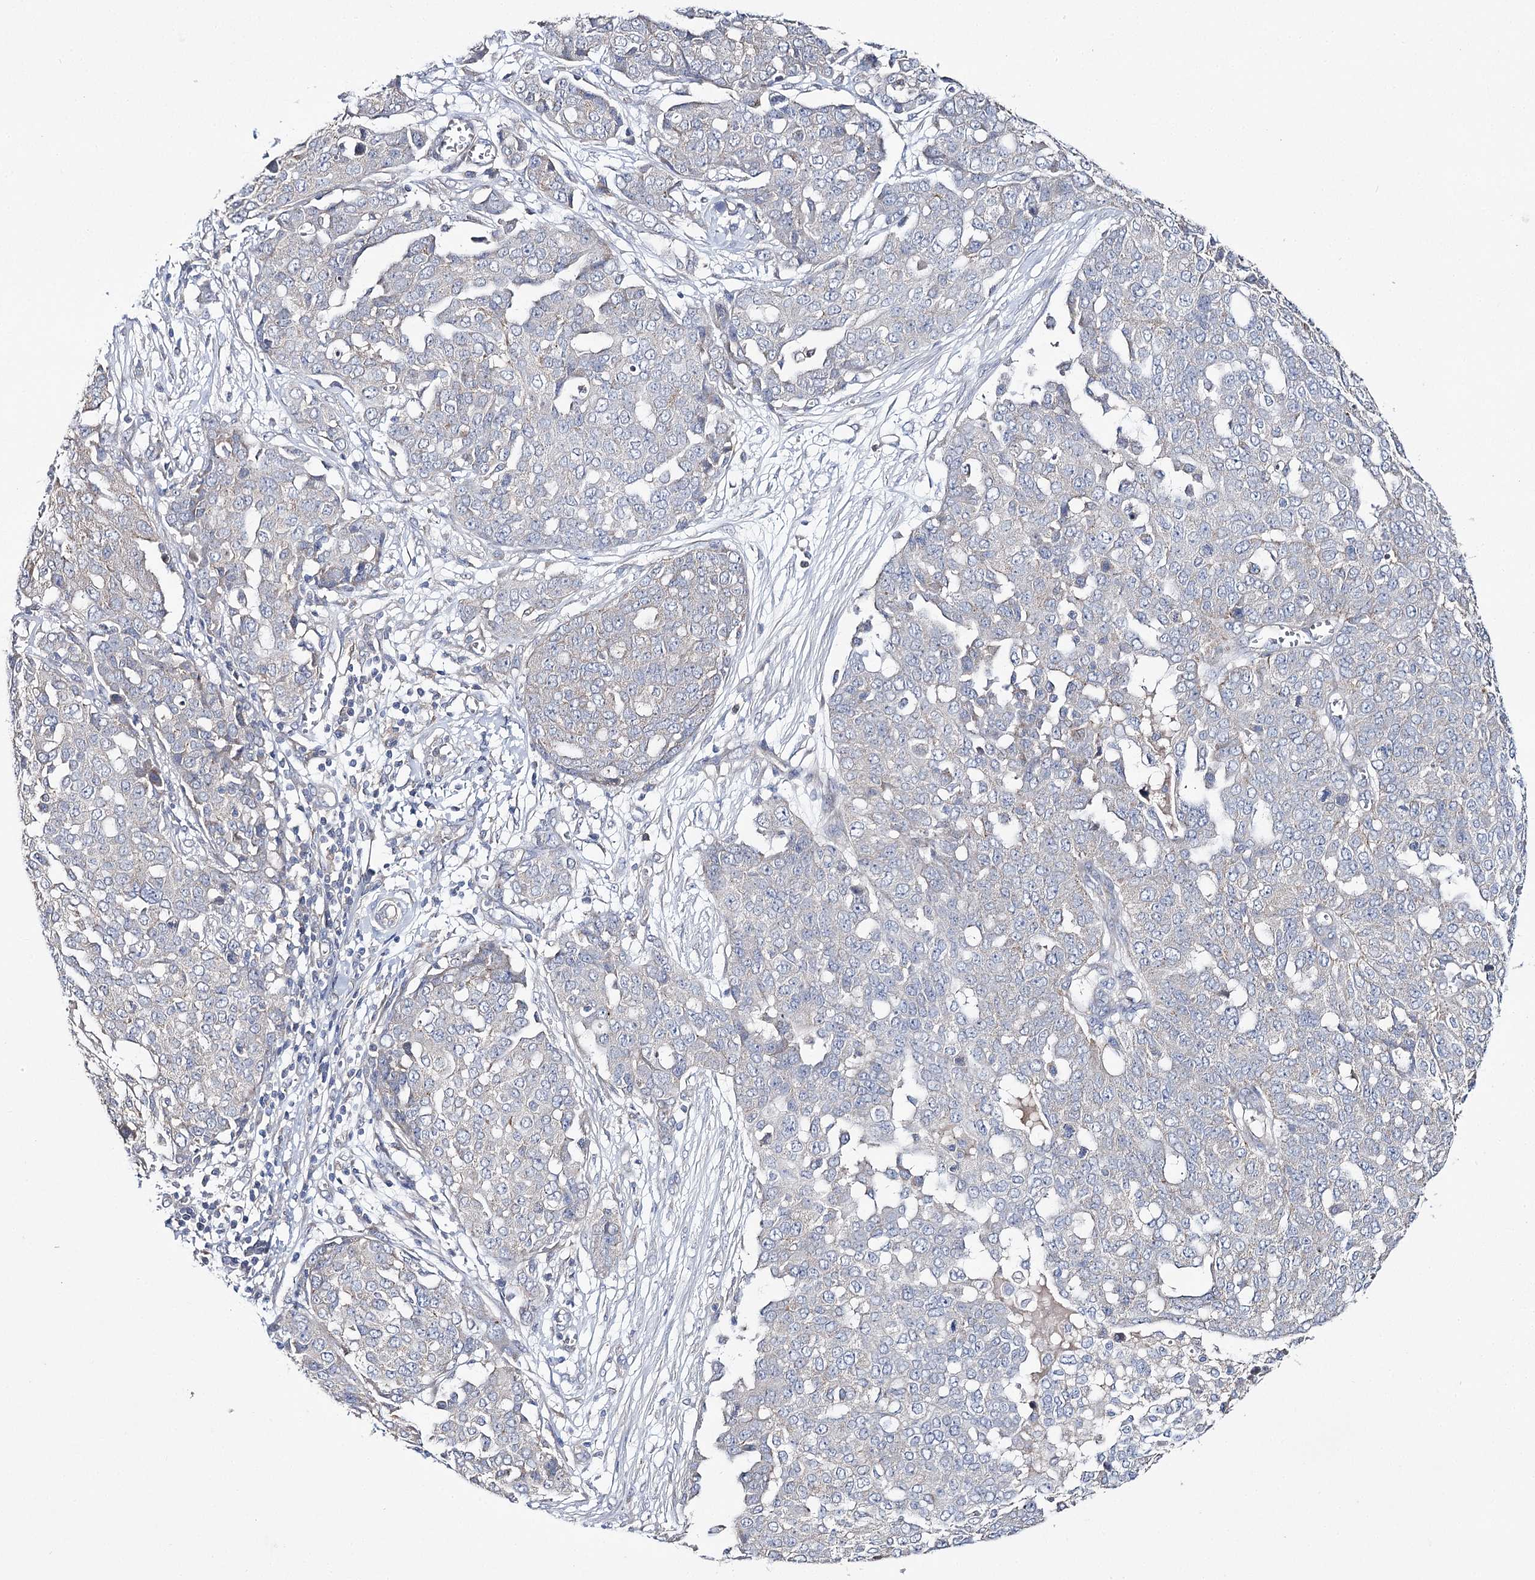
{"staining": {"intensity": "negative", "quantity": "none", "location": "none"}, "tissue": "ovarian cancer", "cell_type": "Tumor cells", "image_type": "cancer", "snomed": [{"axis": "morphology", "description": "Cystadenocarcinoma, serous, NOS"}, {"axis": "topography", "description": "Soft tissue"}, {"axis": "topography", "description": "Ovary"}], "caption": "IHC image of neoplastic tissue: human ovarian cancer (serous cystadenocarcinoma) stained with DAB reveals no significant protein positivity in tumor cells.", "gene": "AURKC", "patient": {"sex": "female", "age": 57}}